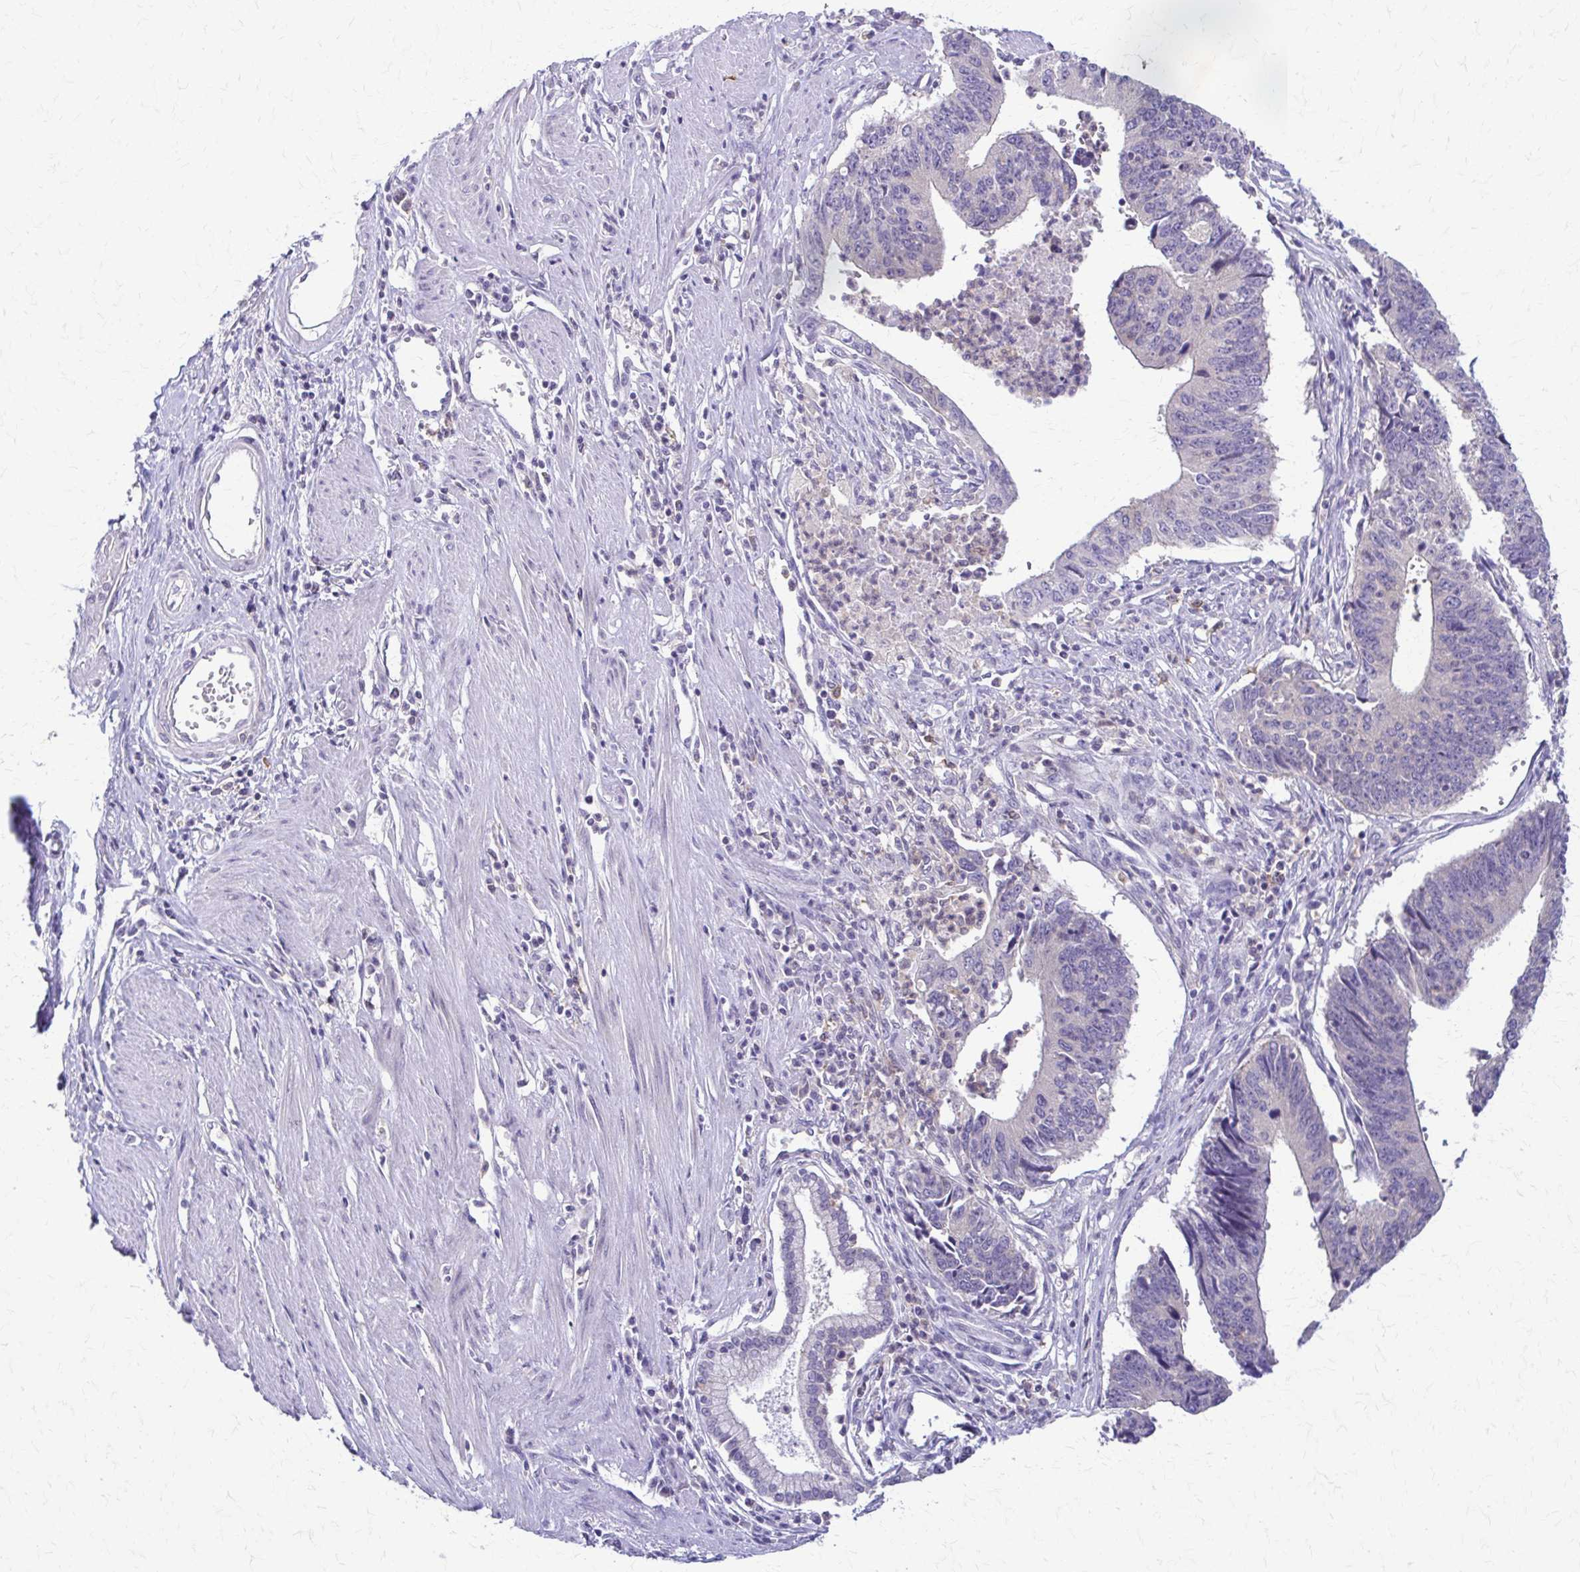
{"staining": {"intensity": "weak", "quantity": "<25%", "location": "cytoplasmic/membranous"}, "tissue": "stomach cancer", "cell_type": "Tumor cells", "image_type": "cancer", "snomed": [{"axis": "morphology", "description": "Adenocarcinoma, NOS"}, {"axis": "topography", "description": "Stomach"}], "caption": "There is no significant positivity in tumor cells of stomach cancer. The staining is performed using DAB (3,3'-diaminobenzidine) brown chromogen with nuclei counter-stained in using hematoxylin.", "gene": "PIK3AP1", "patient": {"sex": "male", "age": 59}}